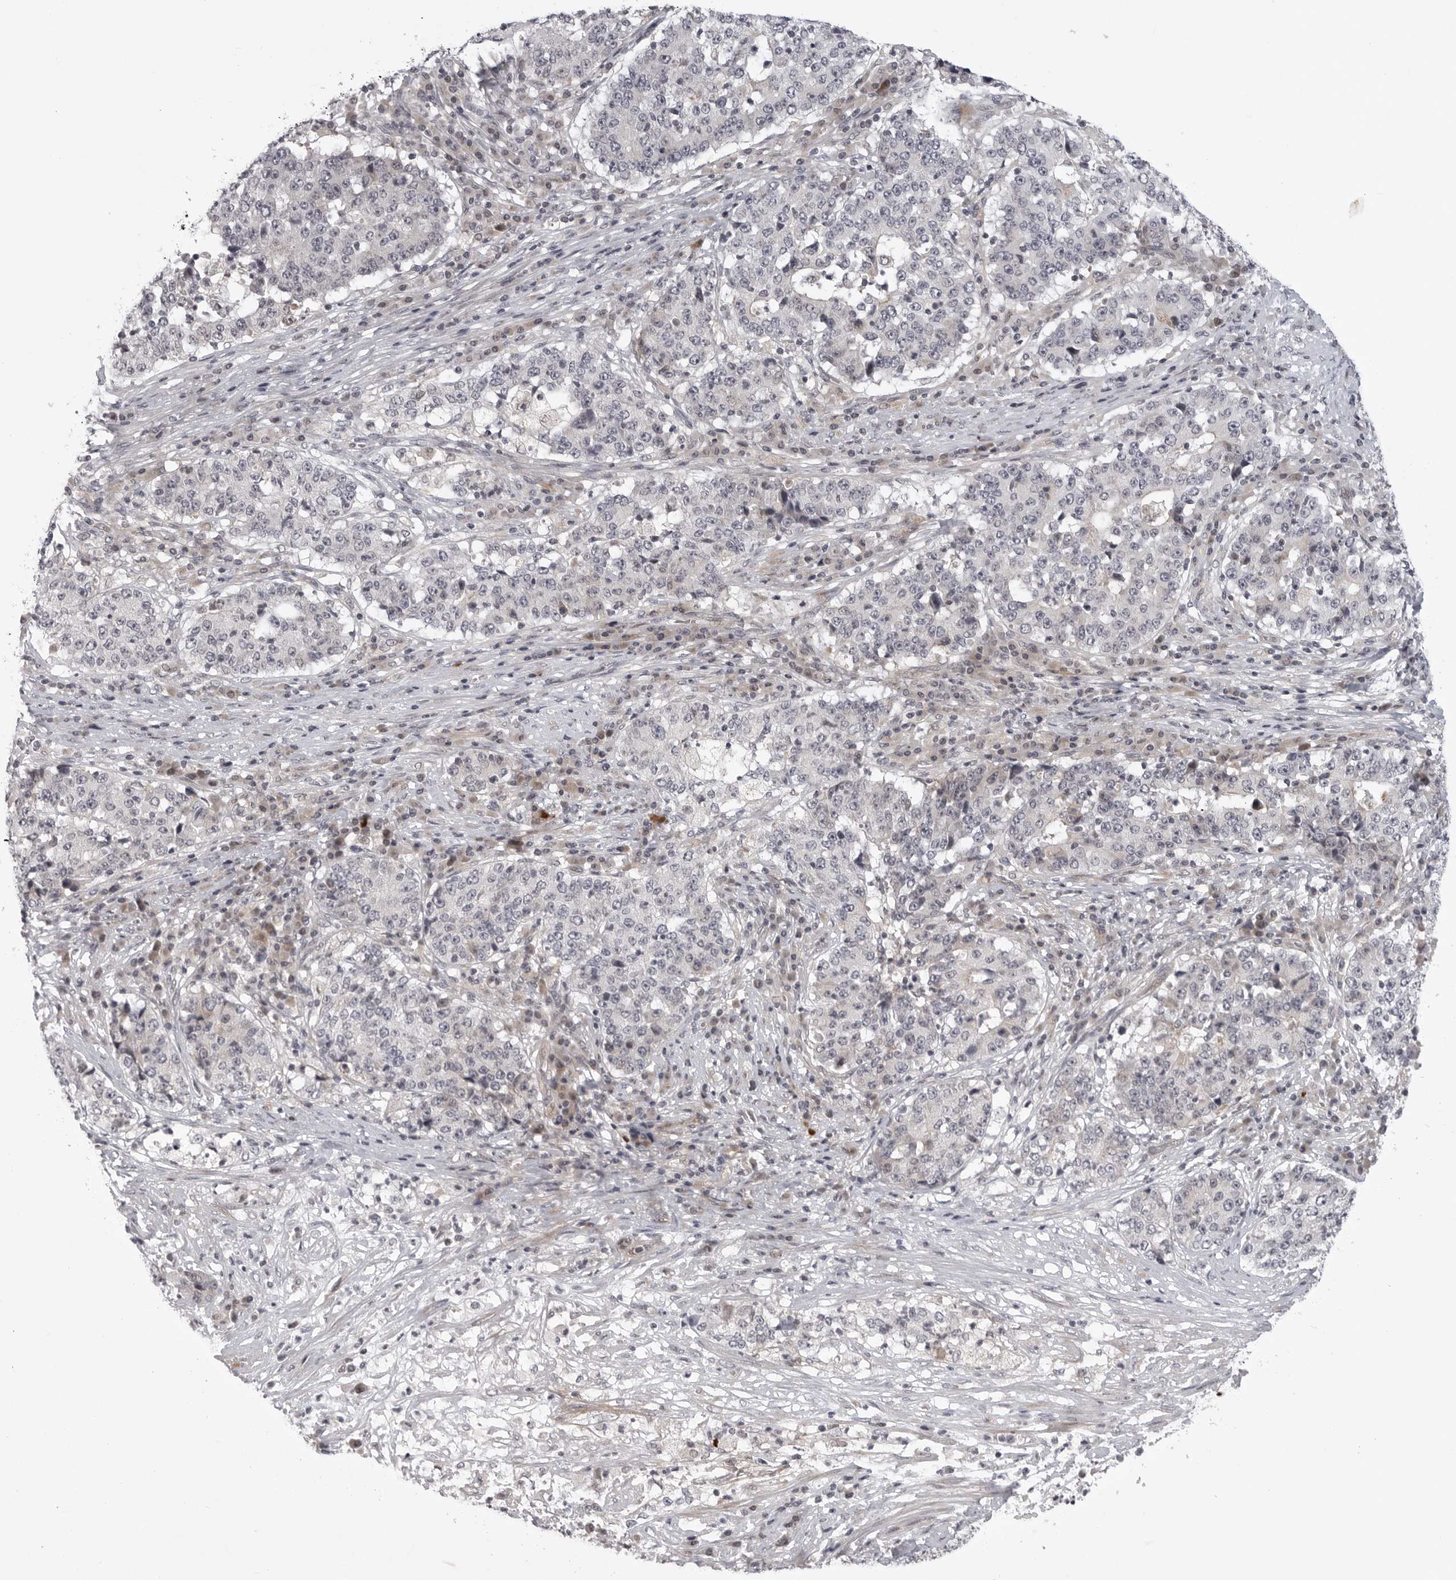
{"staining": {"intensity": "negative", "quantity": "none", "location": "none"}, "tissue": "stomach cancer", "cell_type": "Tumor cells", "image_type": "cancer", "snomed": [{"axis": "morphology", "description": "Adenocarcinoma, NOS"}, {"axis": "topography", "description": "Stomach"}], "caption": "Human stomach cancer stained for a protein using immunohistochemistry displays no expression in tumor cells.", "gene": "CD300LD", "patient": {"sex": "male", "age": 59}}